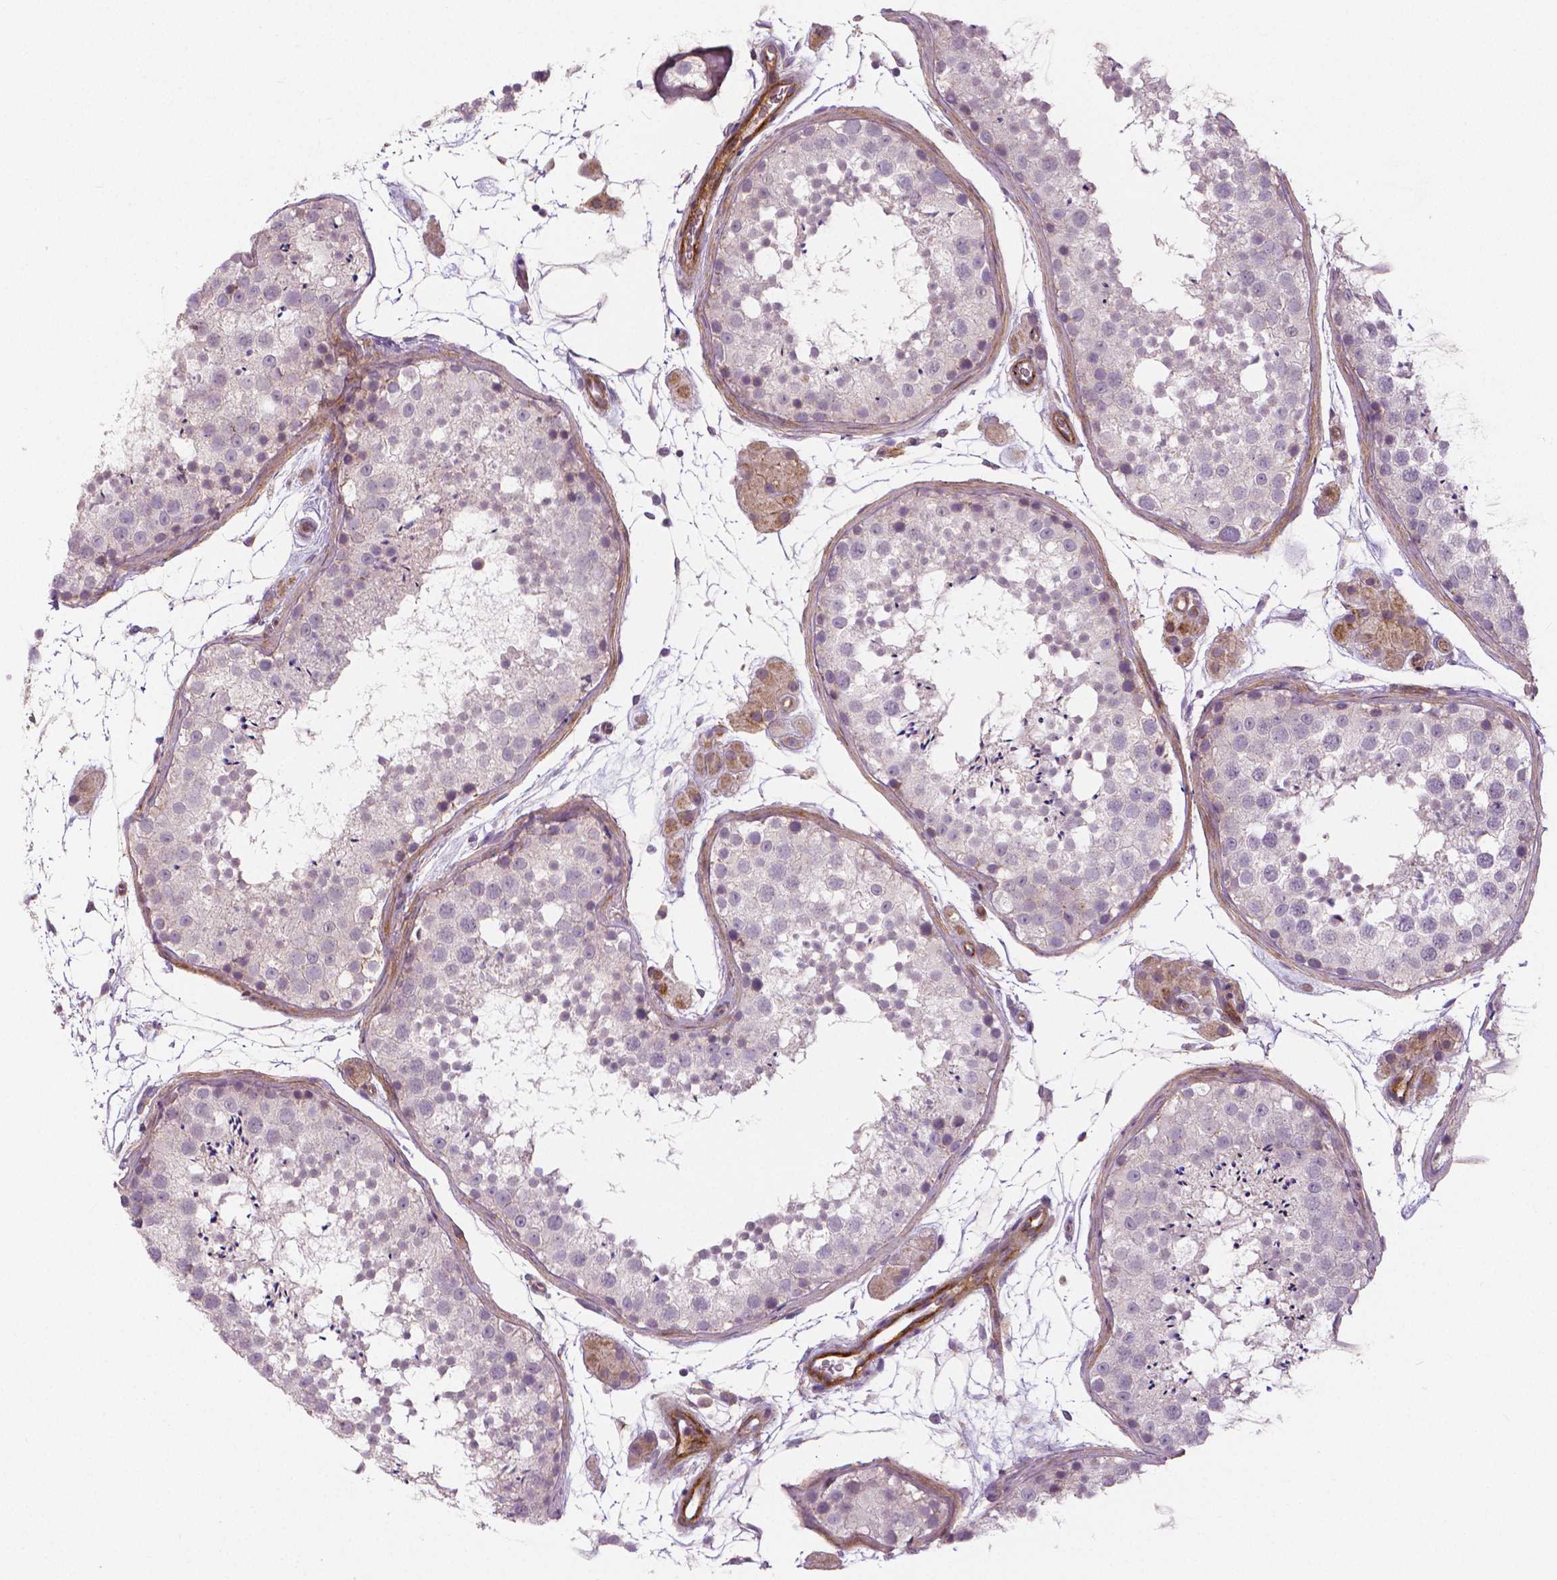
{"staining": {"intensity": "negative", "quantity": "none", "location": "none"}, "tissue": "testis", "cell_type": "Cells in seminiferous ducts", "image_type": "normal", "snomed": [{"axis": "morphology", "description": "Normal tissue, NOS"}, {"axis": "topography", "description": "Testis"}], "caption": "A high-resolution image shows immunohistochemistry staining of unremarkable testis, which displays no significant expression in cells in seminiferous ducts.", "gene": "FLT1", "patient": {"sex": "male", "age": 41}}